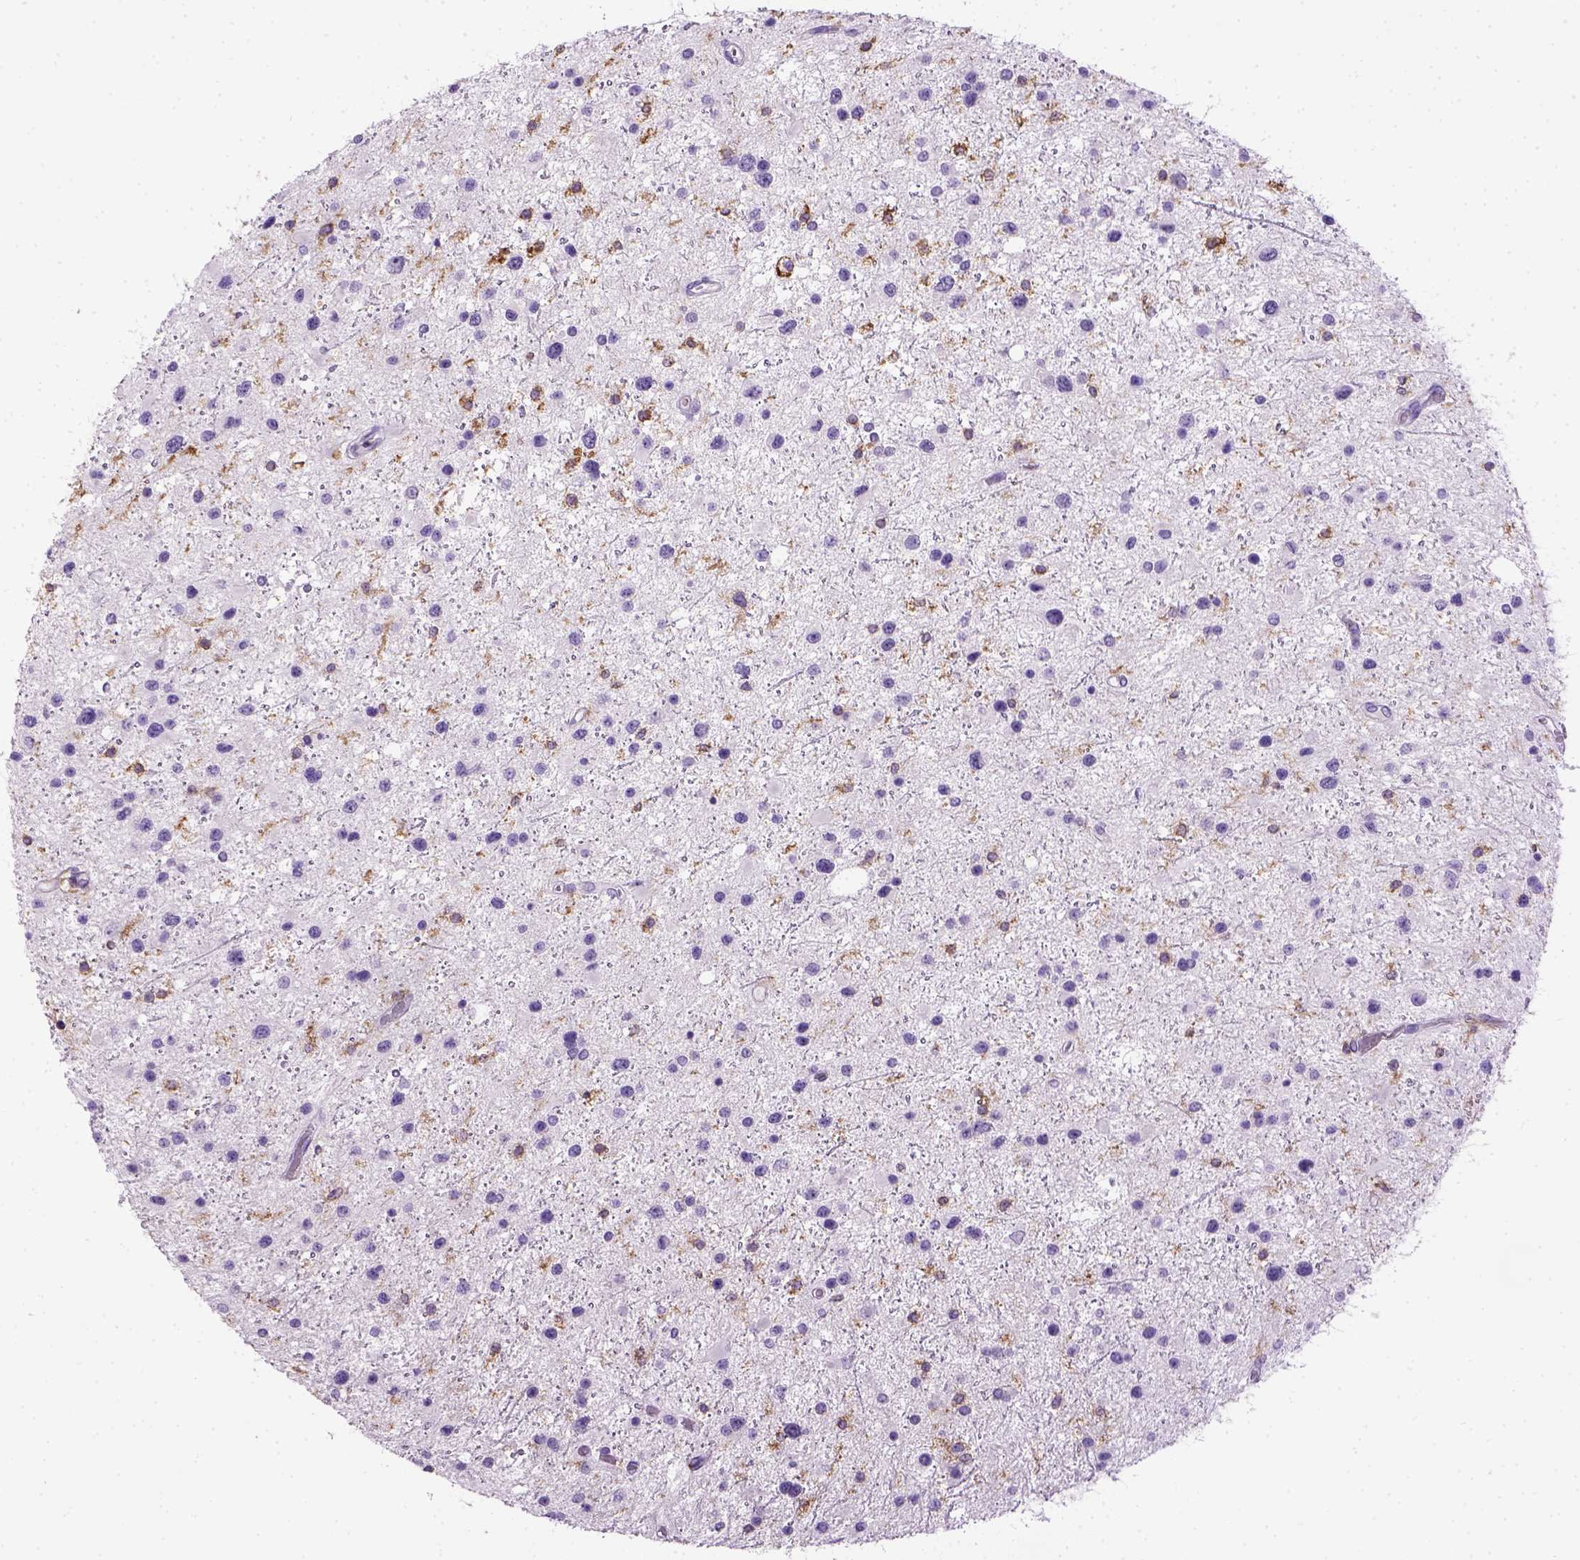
{"staining": {"intensity": "negative", "quantity": "none", "location": "none"}, "tissue": "glioma", "cell_type": "Tumor cells", "image_type": "cancer", "snomed": [{"axis": "morphology", "description": "Glioma, malignant, Low grade"}, {"axis": "topography", "description": "Brain"}], "caption": "High magnification brightfield microscopy of malignant glioma (low-grade) stained with DAB (brown) and counterstained with hematoxylin (blue): tumor cells show no significant positivity. (Brightfield microscopy of DAB (3,3'-diaminobenzidine) IHC at high magnification).", "gene": "ITGAX", "patient": {"sex": "female", "age": 32}}